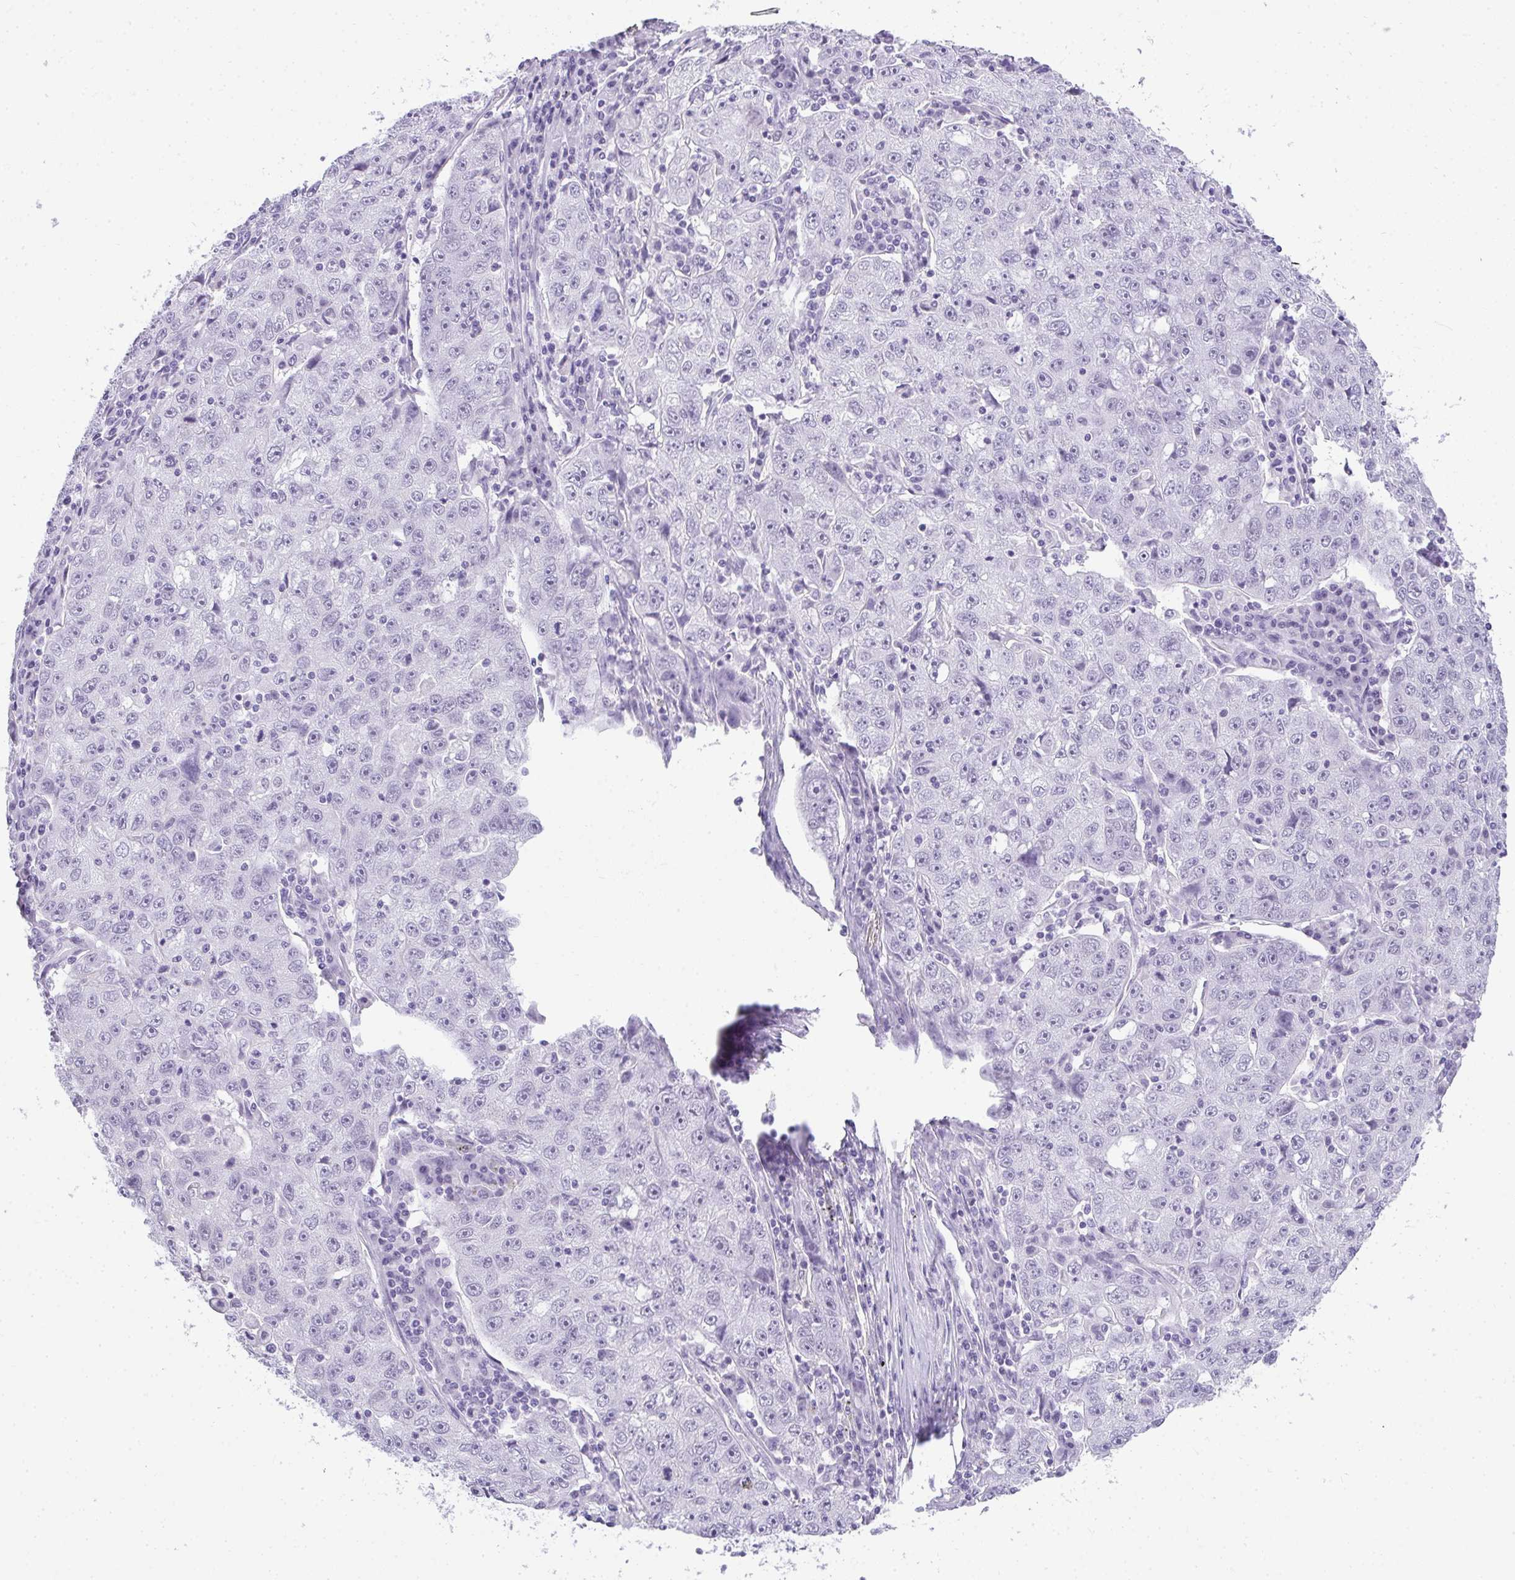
{"staining": {"intensity": "negative", "quantity": "none", "location": "none"}, "tissue": "lung cancer", "cell_type": "Tumor cells", "image_type": "cancer", "snomed": [{"axis": "morphology", "description": "Normal morphology"}, {"axis": "morphology", "description": "Adenocarcinoma, NOS"}, {"axis": "topography", "description": "Lymph node"}, {"axis": "topography", "description": "Lung"}], "caption": "The immunohistochemistry image has no significant staining in tumor cells of lung adenocarcinoma tissue.", "gene": "PLA2G1B", "patient": {"sex": "female", "age": 57}}